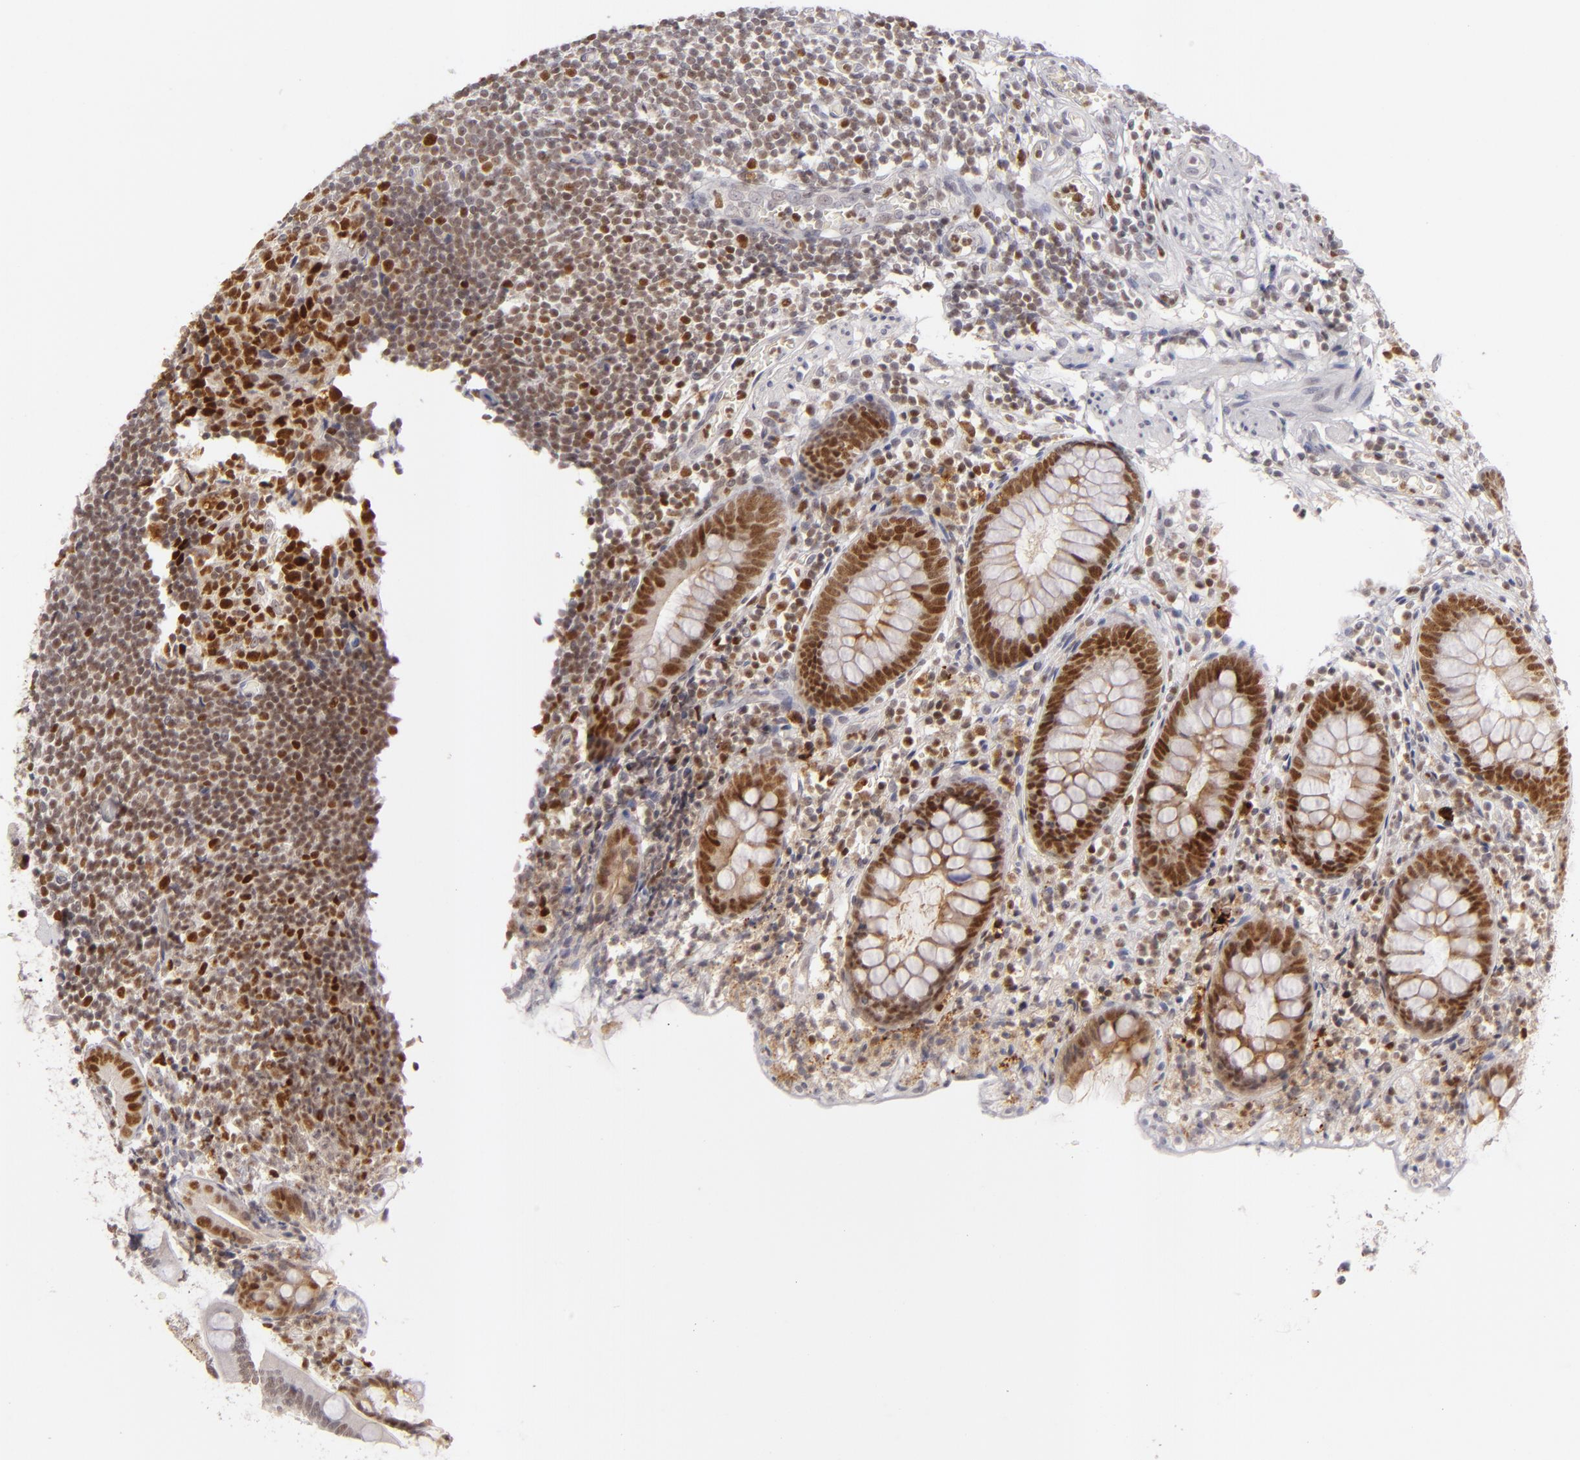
{"staining": {"intensity": "moderate", "quantity": ">75%", "location": "nuclear"}, "tissue": "appendix", "cell_type": "Glandular cells", "image_type": "normal", "snomed": [{"axis": "morphology", "description": "Normal tissue, NOS"}, {"axis": "topography", "description": "Appendix"}], "caption": "A photomicrograph of appendix stained for a protein exhibits moderate nuclear brown staining in glandular cells. Nuclei are stained in blue.", "gene": "FEN1", "patient": {"sex": "male", "age": 38}}